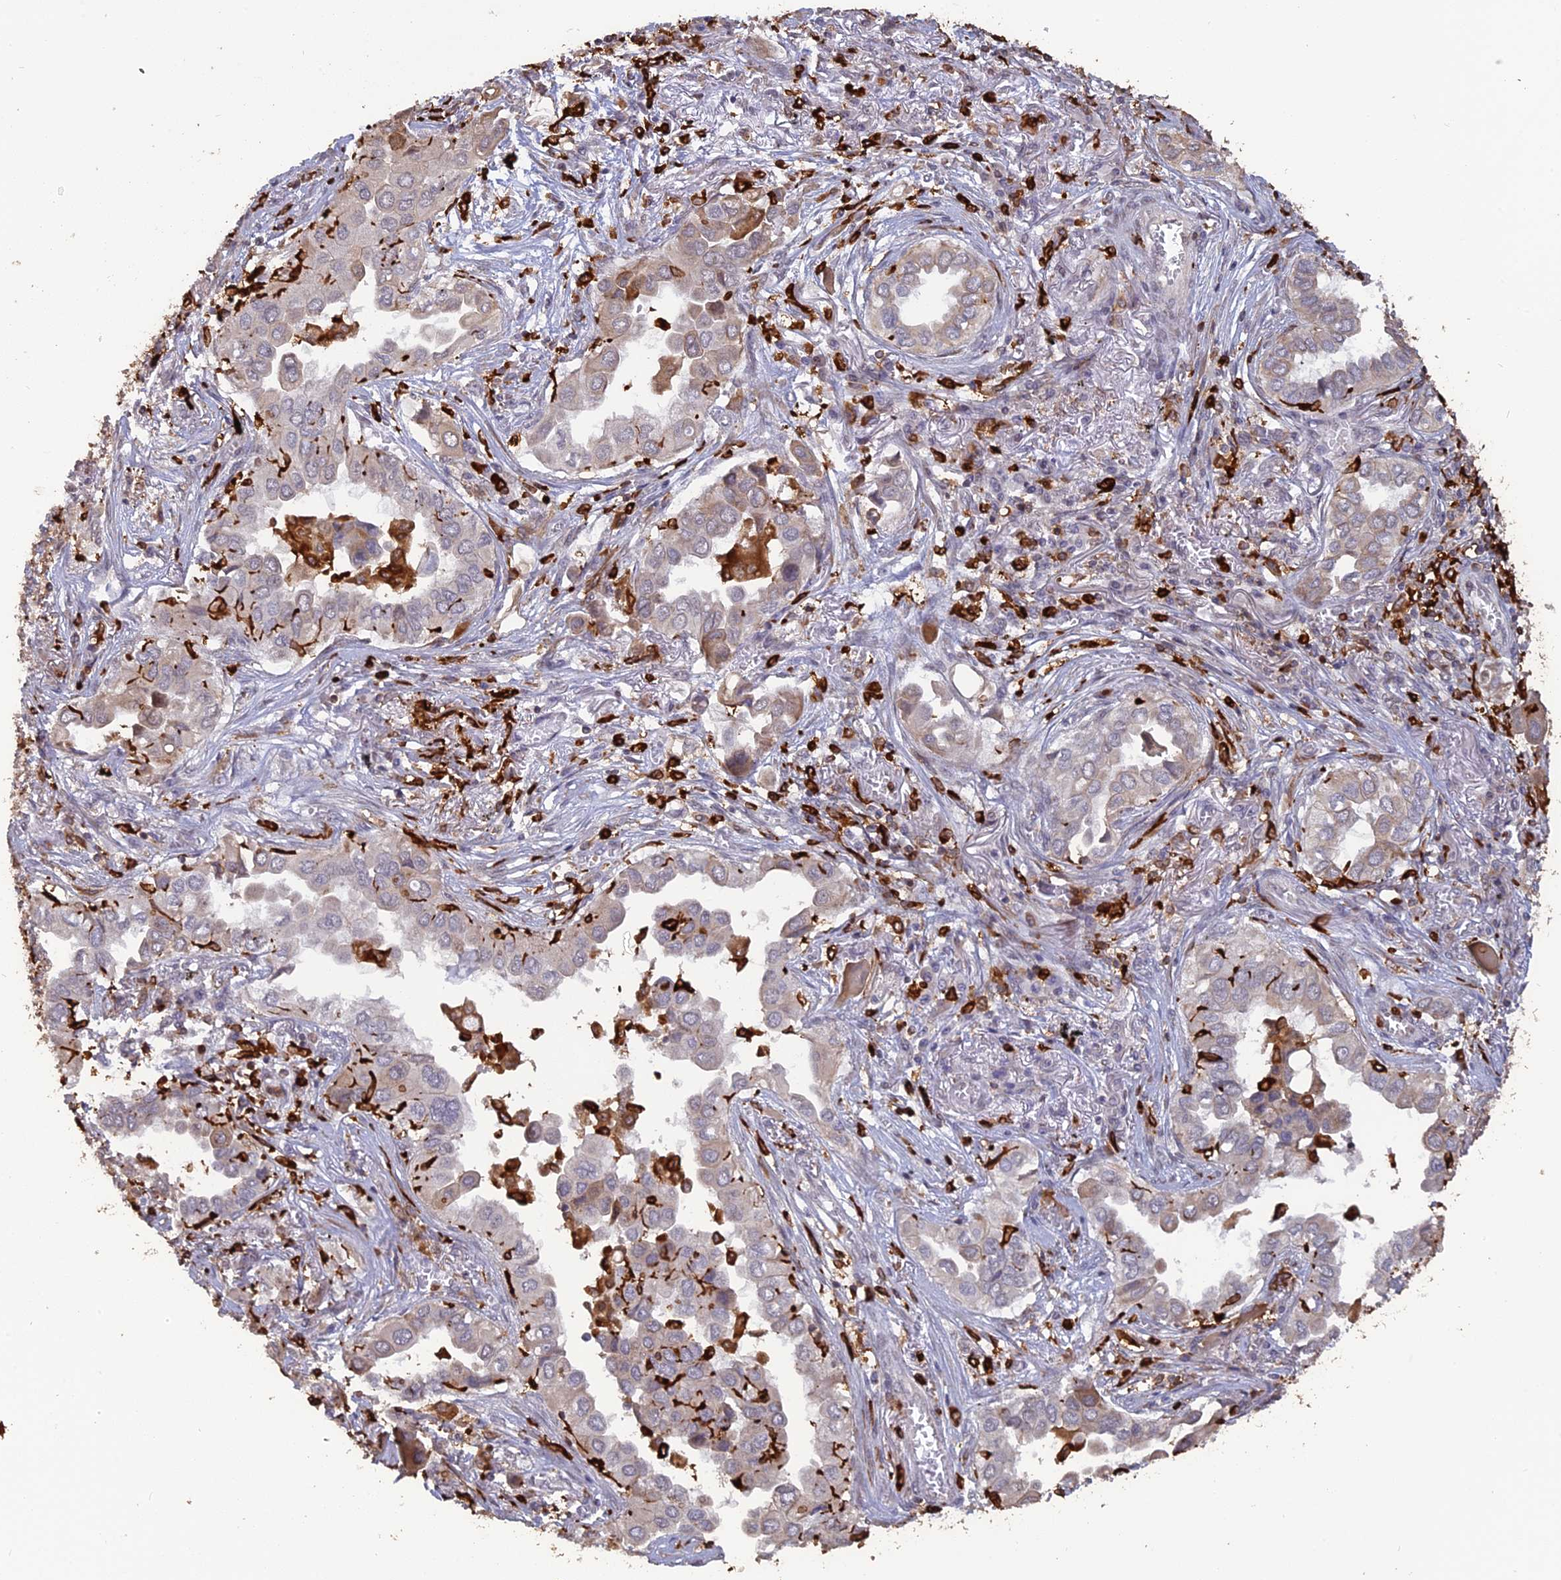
{"staining": {"intensity": "weak", "quantity": "25%-75%", "location": "cytoplasmic/membranous"}, "tissue": "lung cancer", "cell_type": "Tumor cells", "image_type": "cancer", "snomed": [{"axis": "morphology", "description": "Adenocarcinoma, NOS"}, {"axis": "topography", "description": "Lung"}], "caption": "Adenocarcinoma (lung) tissue exhibits weak cytoplasmic/membranous positivity in about 25%-75% of tumor cells, visualized by immunohistochemistry.", "gene": "APOBR", "patient": {"sex": "female", "age": 76}}